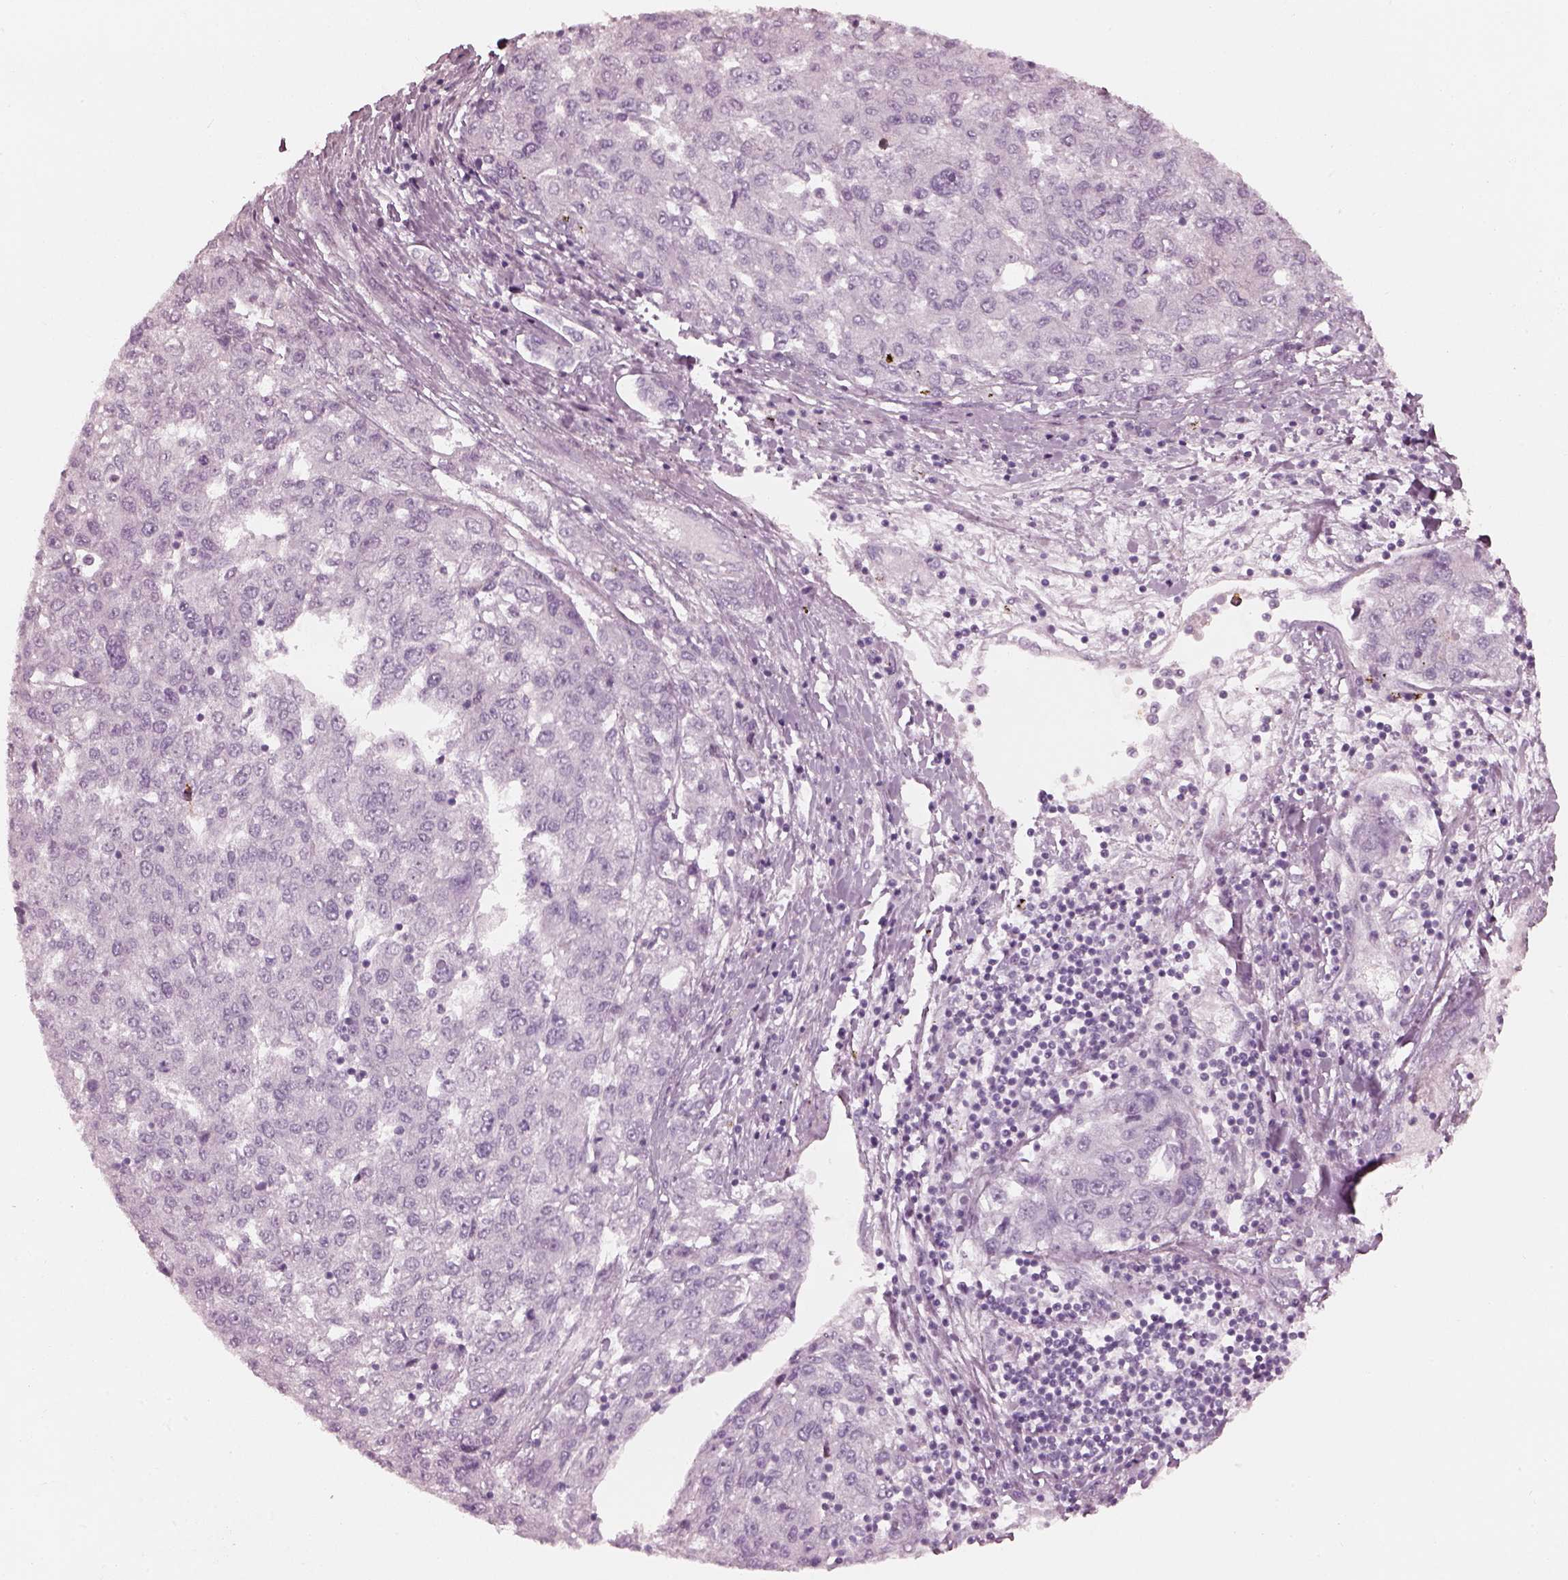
{"staining": {"intensity": "negative", "quantity": "none", "location": "none"}, "tissue": "liver cancer", "cell_type": "Tumor cells", "image_type": "cancer", "snomed": [{"axis": "morphology", "description": "Carcinoma, Hepatocellular, NOS"}, {"axis": "topography", "description": "Liver"}], "caption": "A high-resolution photomicrograph shows immunohistochemistry (IHC) staining of liver cancer (hepatocellular carcinoma), which exhibits no significant positivity in tumor cells.", "gene": "RSPH9", "patient": {"sex": "male", "age": 56}}